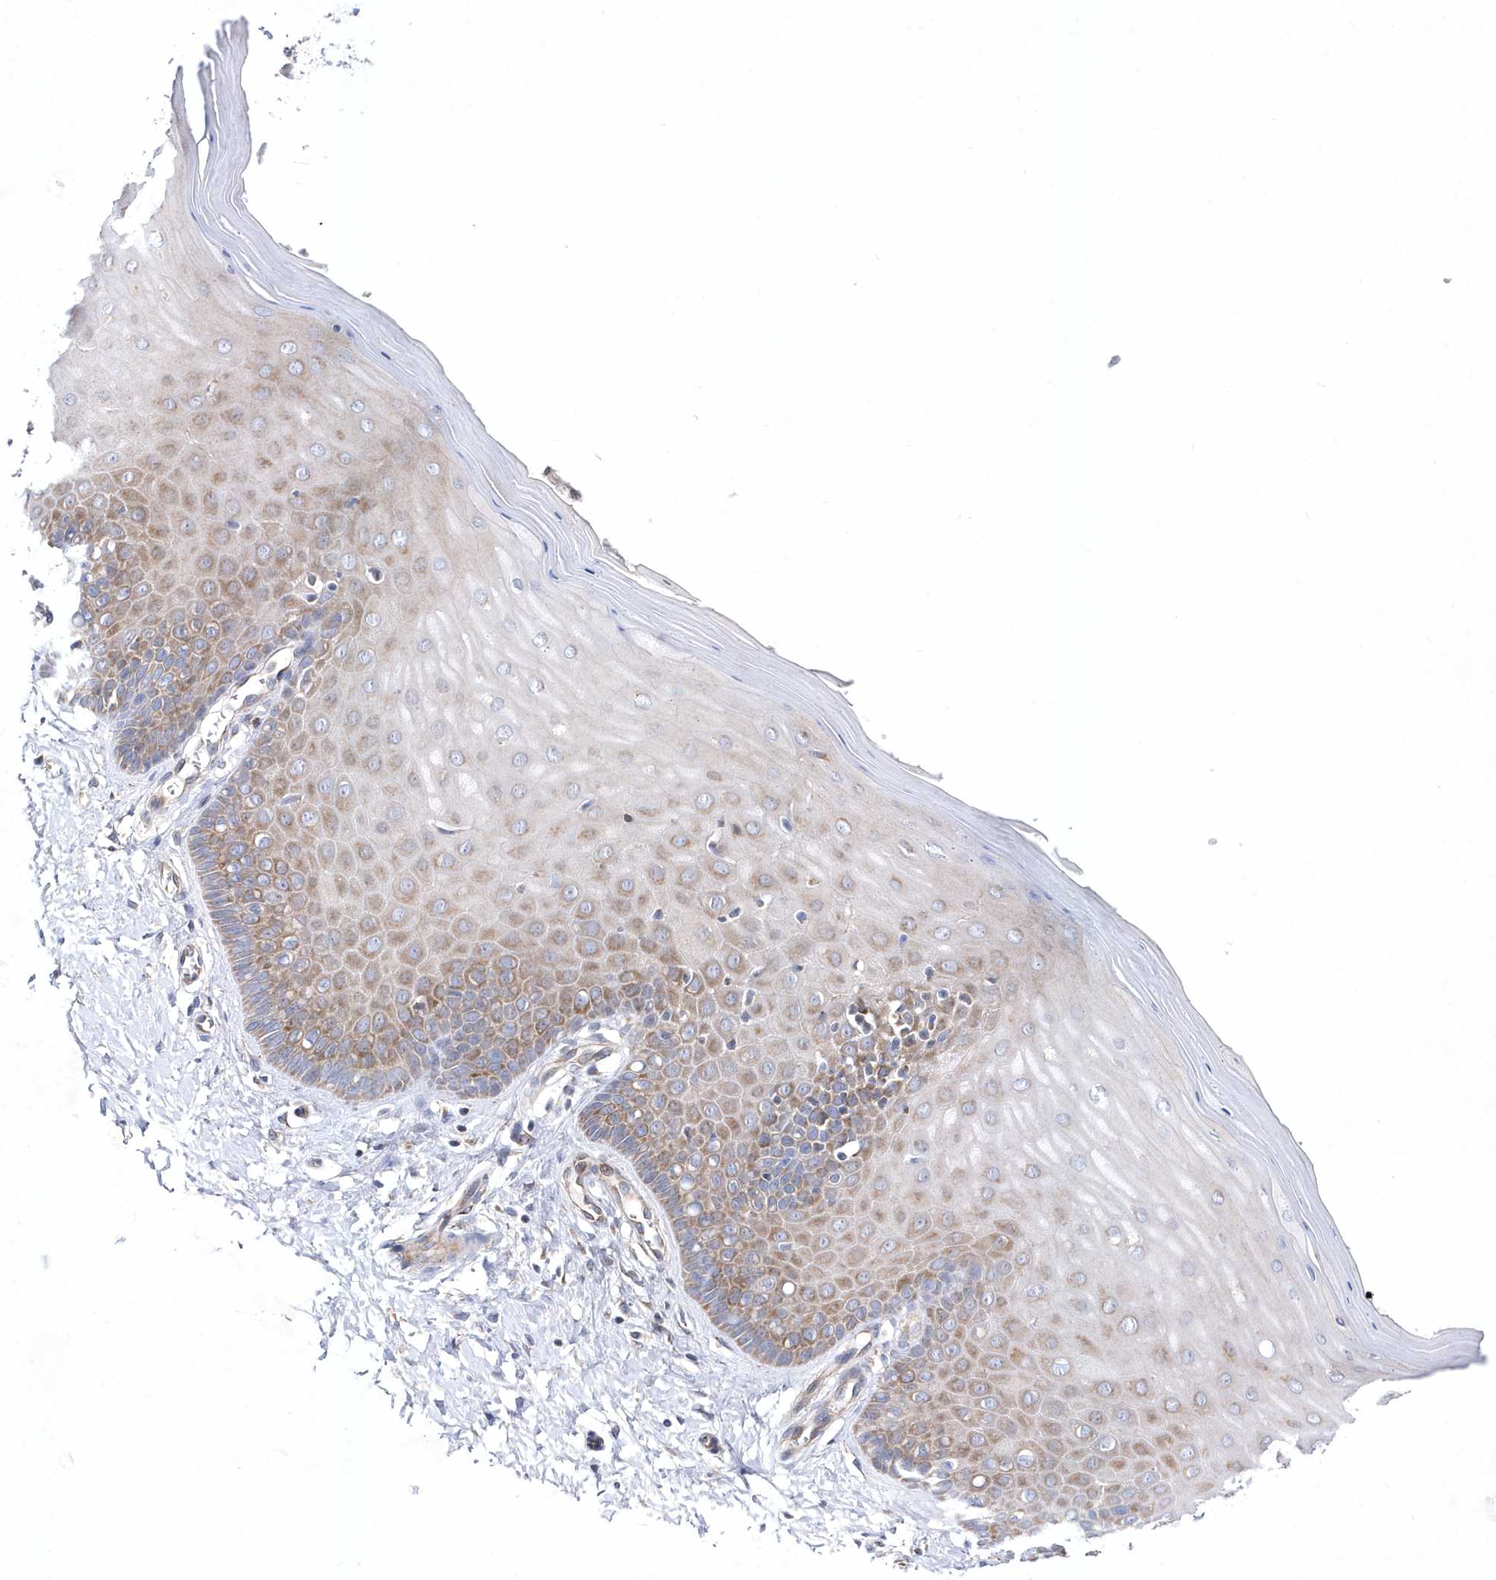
{"staining": {"intensity": "moderate", "quantity": "25%-75%", "location": "cytoplasmic/membranous"}, "tissue": "cervix", "cell_type": "Glandular cells", "image_type": "normal", "snomed": [{"axis": "morphology", "description": "Normal tissue, NOS"}, {"axis": "topography", "description": "Cervix"}], "caption": "Immunohistochemical staining of normal human cervix displays medium levels of moderate cytoplasmic/membranous expression in about 25%-75% of glandular cells.", "gene": "JKAMP", "patient": {"sex": "female", "age": 55}}